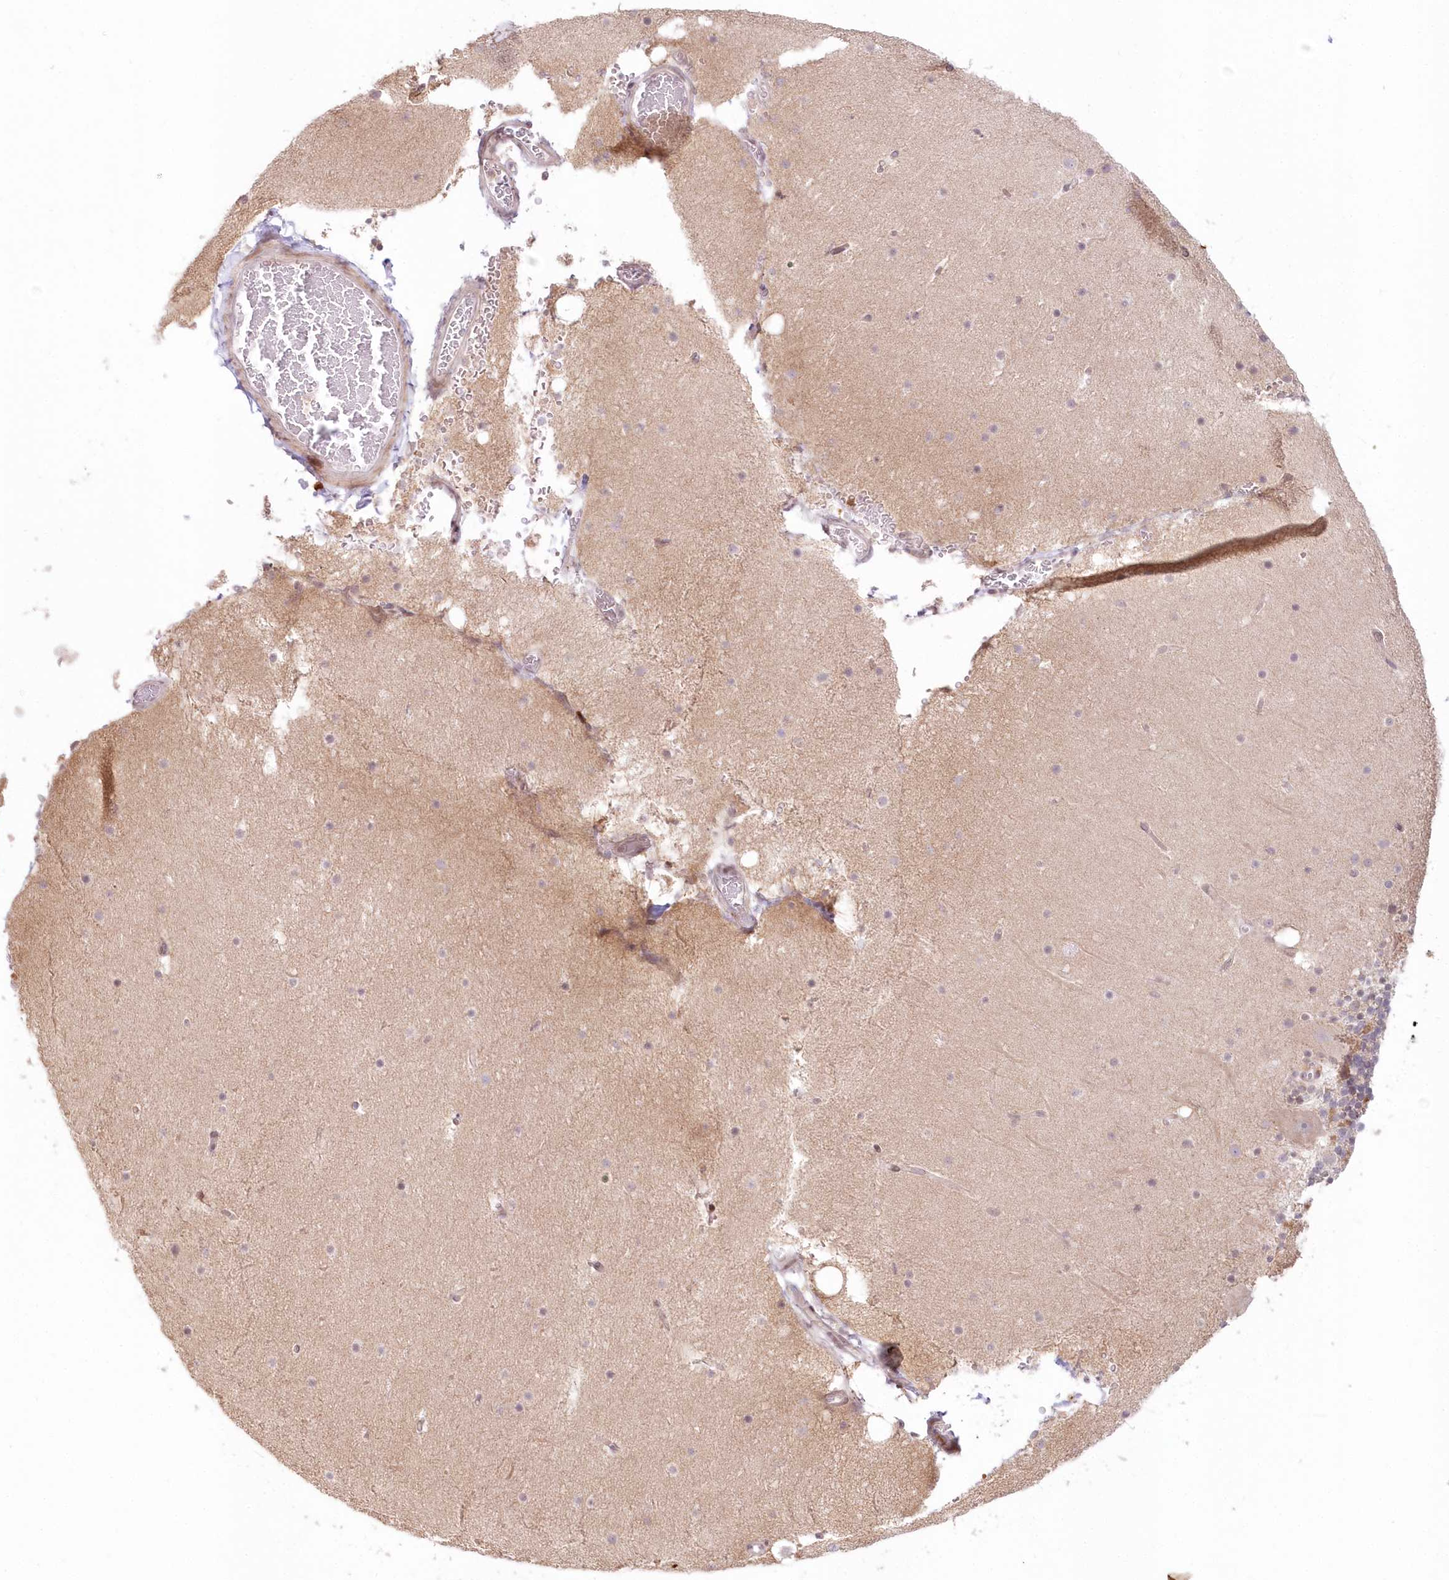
{"staining": {"intensity": "moderate", "quantity": "25%-75%", "location": "cytoplasmic/membranous"}, "tissue": "cerebellum", "cell_type": "Cells in granular layer", "image_type": "normal", "snomed": [{"axis": "morphology", "description": "Normal tissue, NOS"}, {"axis": "topography", "description": "Cerebellum"}], "caption": "Brown immunohistochemical staining in benign cerebellum reveals moderate cytoplasmic/membranous expression in approximately 25%-75% of cells in granular layer.", "gene": "MTMR3", "patient": {"sex": "male", "age": 57}}